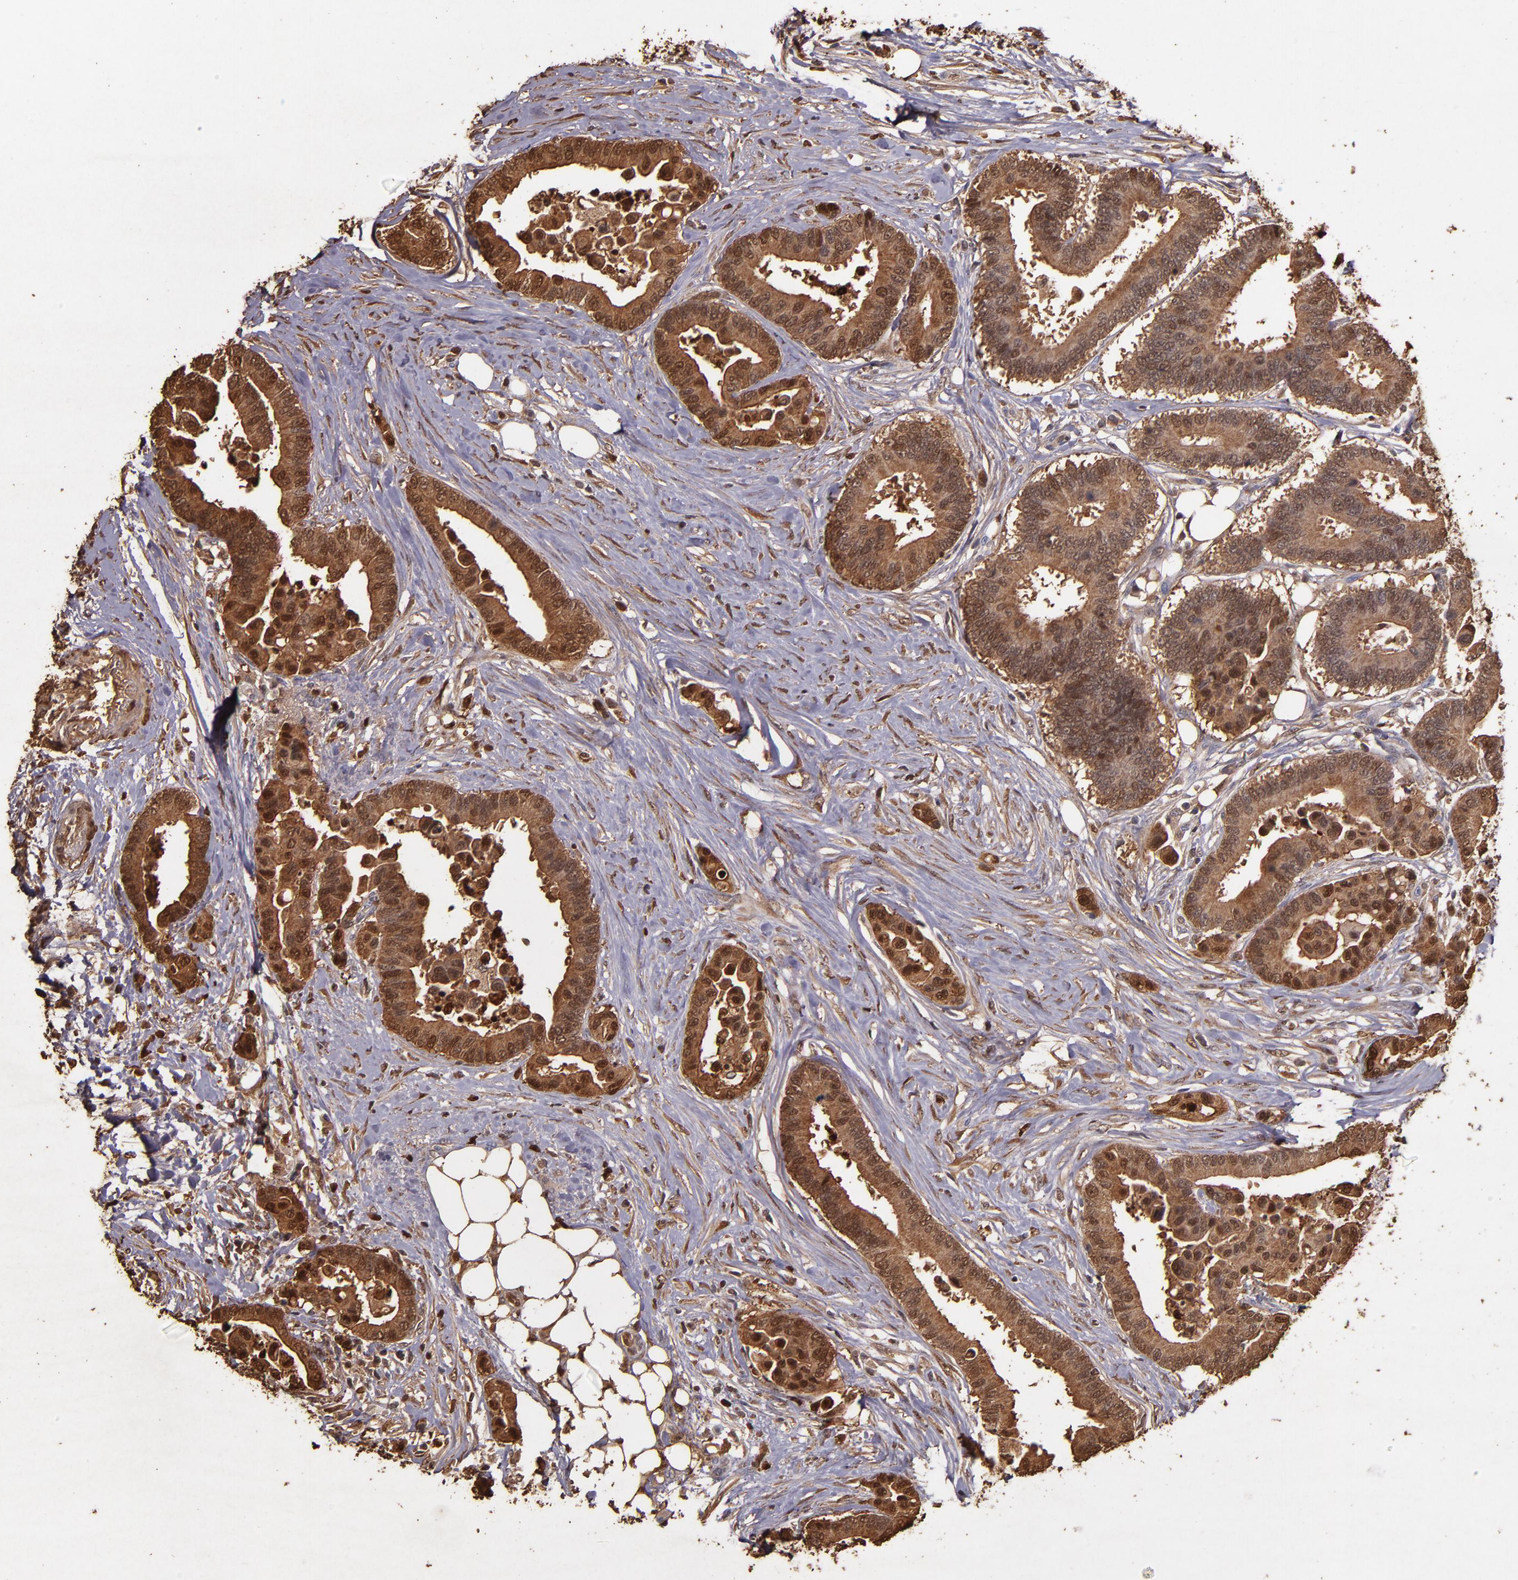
{"staining": {"intensity": "strong", "quantity": ">75%", "location": "cytoplasmic/membranous,nuclear"}, "tissue": "colorectal cancer", "cell_type": "Tumor cells", "image_type": "cancer", "snomed": [{"axis": "morphology", "description": "Adenocarcinoma, NOS"}, {"axis": "topography", "description": "Colon"}], "caption": "An image of colorectal cancer stained for a protein displays strong cytoplasmic/membranous and nuclear brown staining in tumor cells.", "gene": "S100A6", "patient": {"sex": "male", "age": 82}}